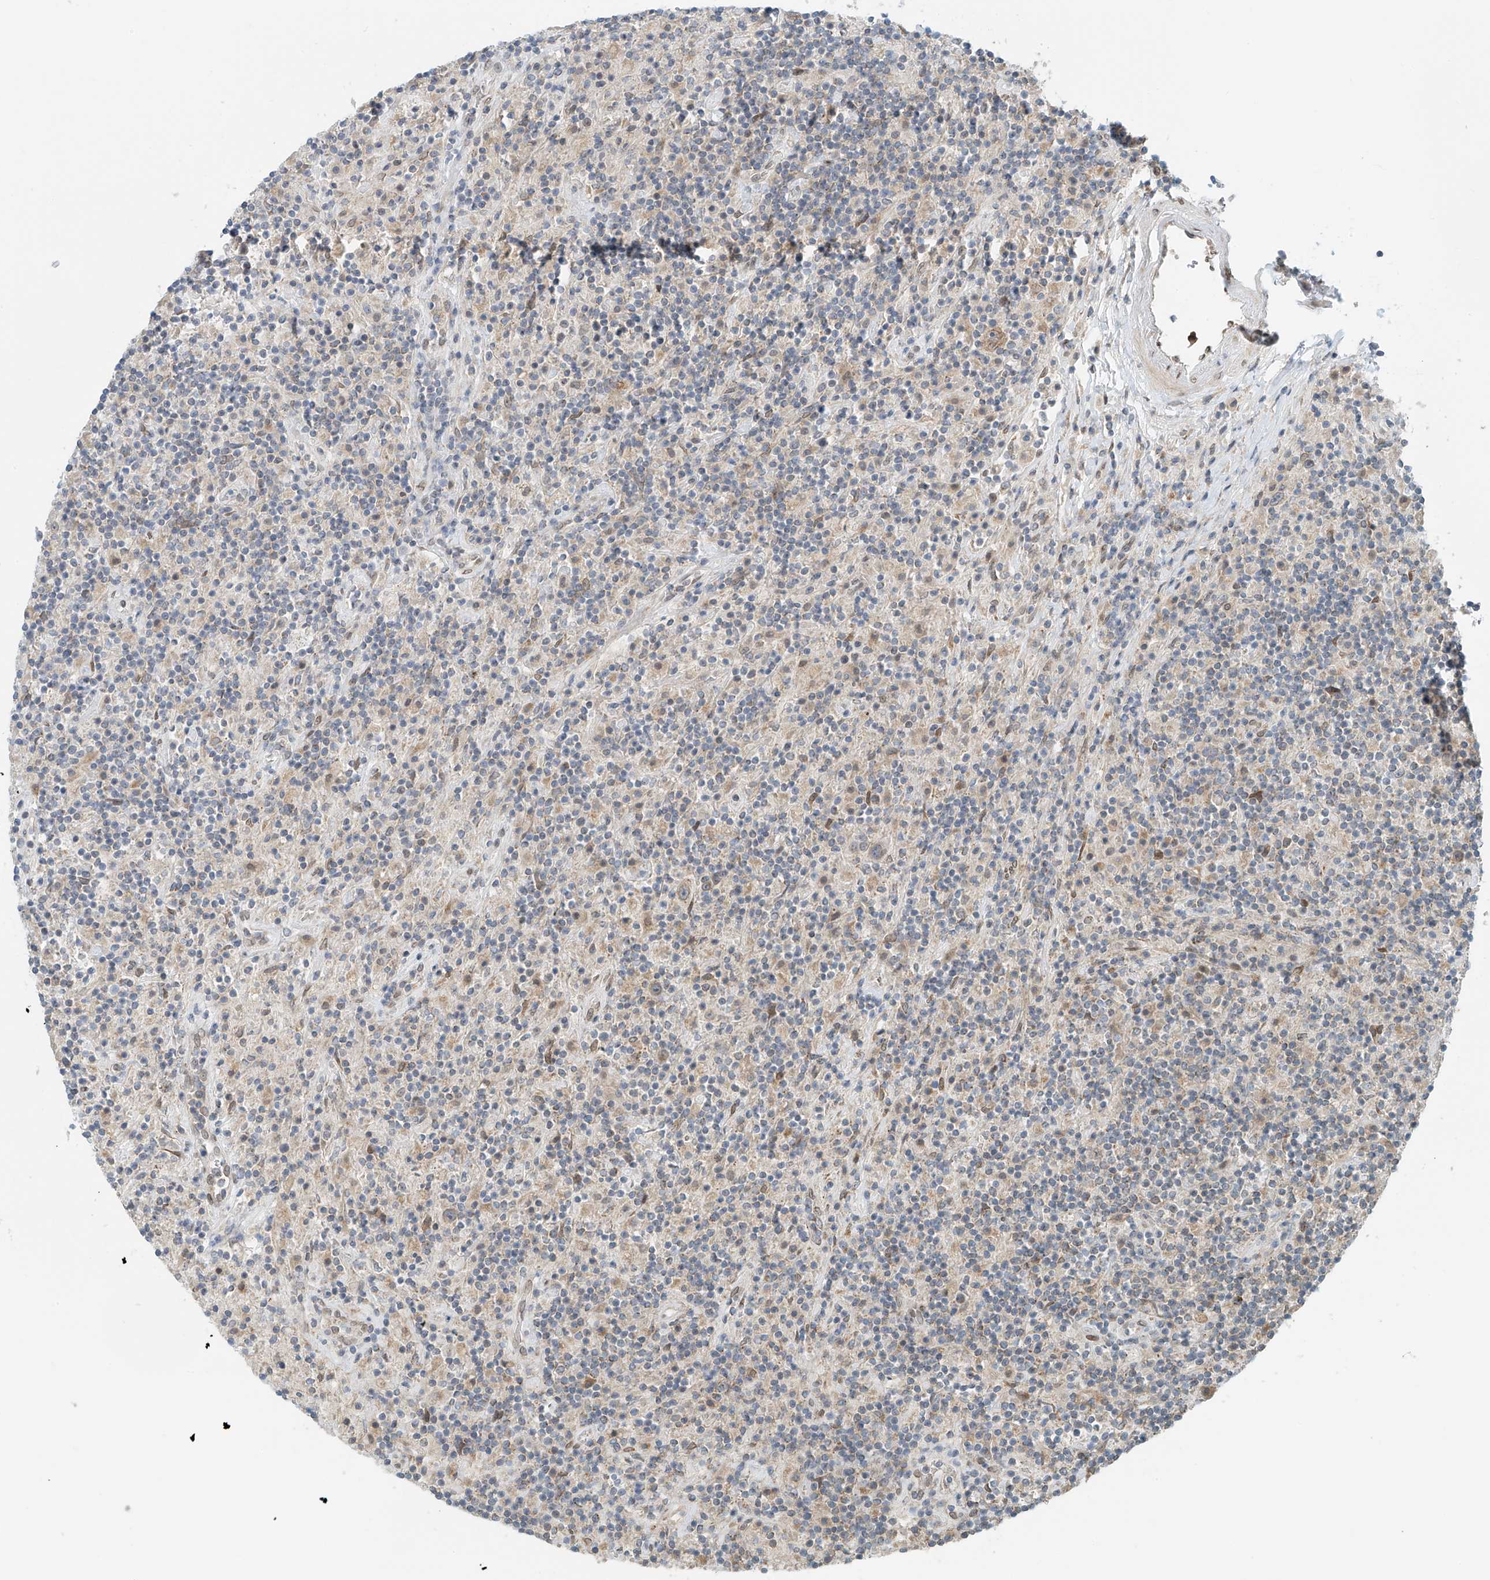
{"staining": {"intensity": "negative", "quantity": "none", "location": "none"}, "tissue": "lymphoma", "cell_type": "Tumor cells", "image_type": "cancer", "snomed": [{"axis": "morphology", "description": "Hodgkin's disease, NOS"}, {"axis": "topography", "description": "Lymph node"}], "caption": "Immunohistochemical staining of lymphoma shows no significant expression in tumor cells.", "gene": "STARD9", "patient": {"sex": "male", "age": 70}}